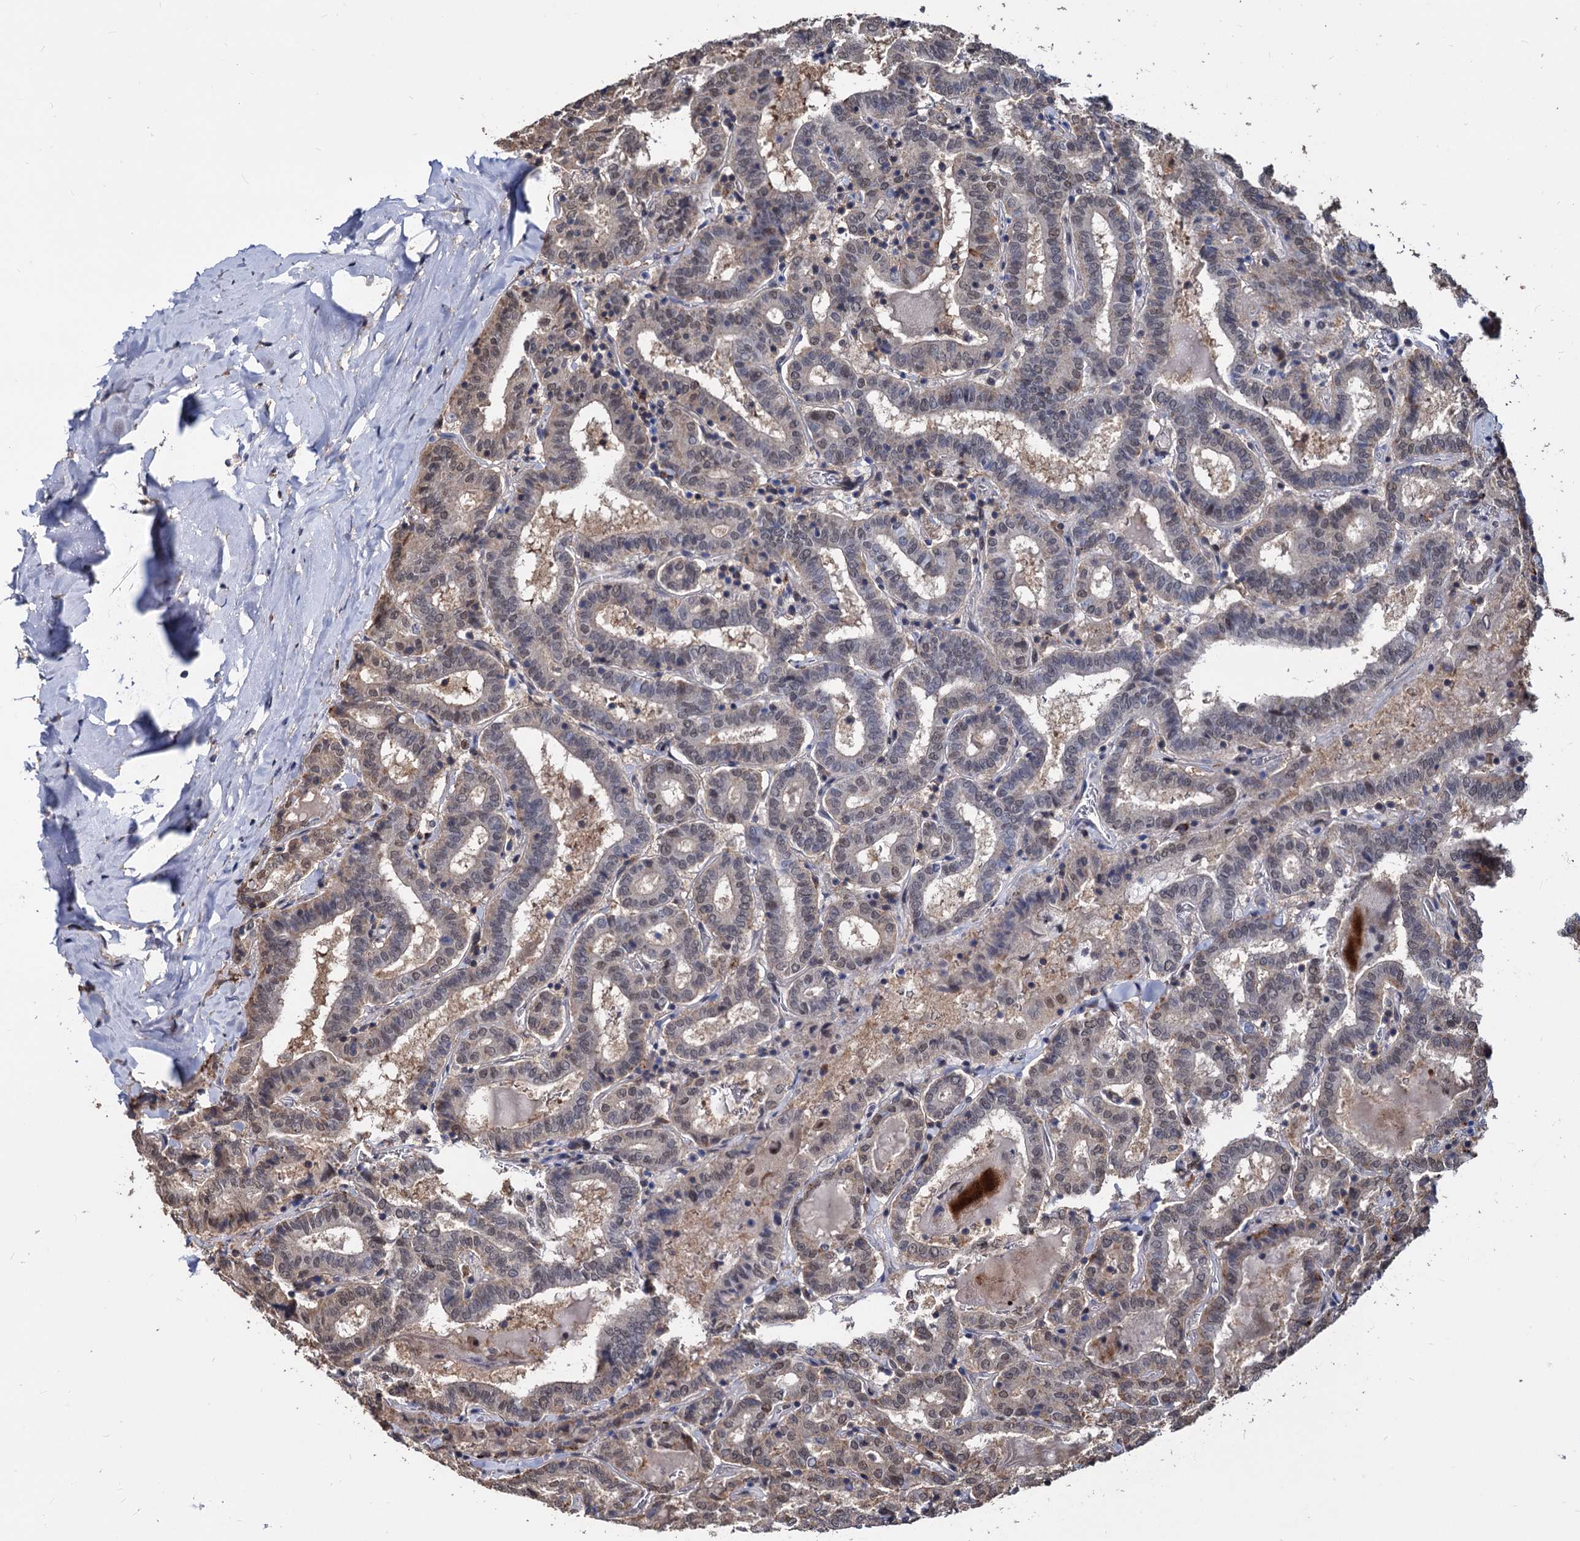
{"staining": {"intensity": "weak", "quantity": "25%-75%", "location": "nuclear"}, "tissue": "thyroid cancer", "cell_type": "Tumor cells", "image_type": "cancer", "snomed": [{"axis": "morphology", "description": "Papillary adenocarcinoma, NOS"}, {"axis": "topography", "description": "Thyroid gland"}], "caption": "A brown stain labels weak nuclear positivity of a protein in papillary adenocarcinoma (thyroid) tumor cells.", "gene": "PSMD4", "patient": {"sex": "female", "age": 72}}